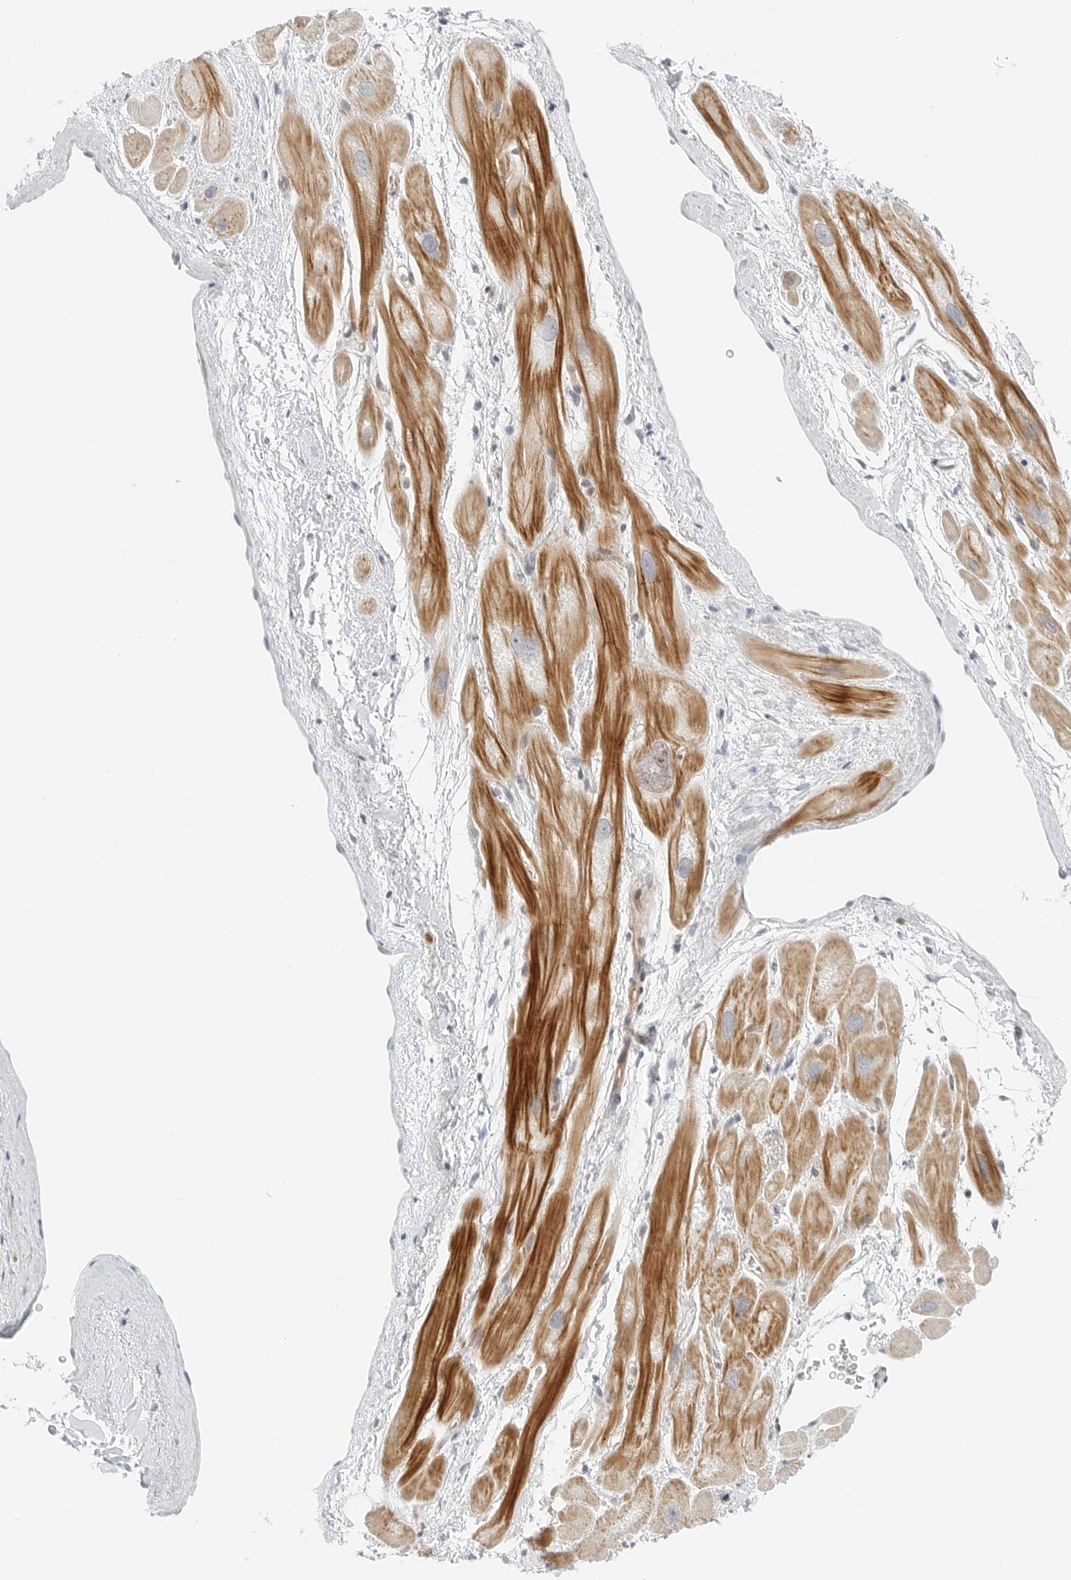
{"staining": {"intensity": "strong", "quantity": "25%-75%", "location": "cytoplasmic/membranous"}, "tissue": "heart muscle", "cell_type": "Cardiomyocytes", "image_type": "normal", "snomed": [{"axis": "morphology", "description": "Normal tissue, NOS"}, {"axis": "topography", "description": "Heart"}], "caption": "Protein expression analysis of benign human heart muscle reveals strong cytoplasmic/membranous expression in about 25%-75% of cardiomyocytes. The protein of interest is shown in brown color, while the nuclei are stained blue.", "gene": "IQCC", "patient": {"sex": "male", "age": 49}}